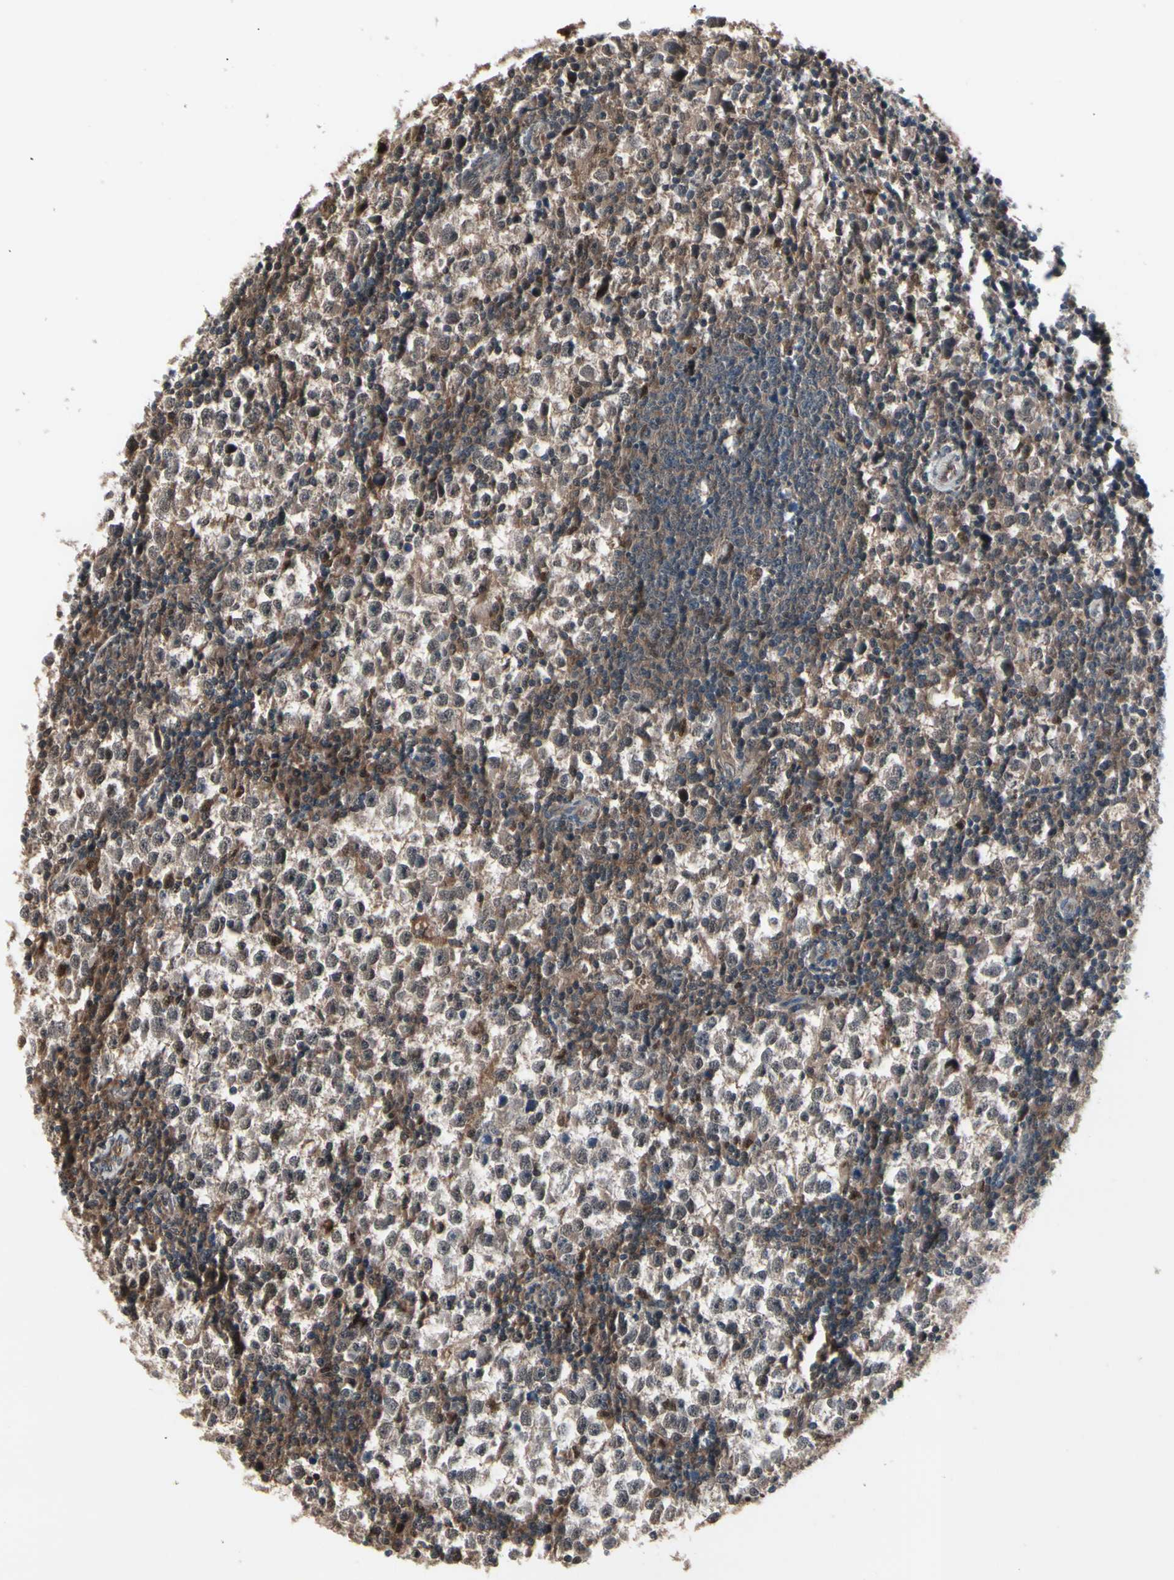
{"staining": {"intensity": "weak", "quantity": ">75%", "location": "cytoplasmic/membranous,nuclear"}, "tissue": "testis cancer", "cell_type": "Tumor cells", "image_type": "cancer", "snomed": [{"axis": "morphology", "description": "Seminoma, NOS"}, {"axis": "topography", "description": "Testis"}], "caption": "The micrograph reveals staining of seminoma (testis), revealing weak cytoplasmic/membranous and nuclear protein positivity (brown color) within tumor cells.", "gene": "PSMA2", "patient": {"sex": "male", "age": 65}}